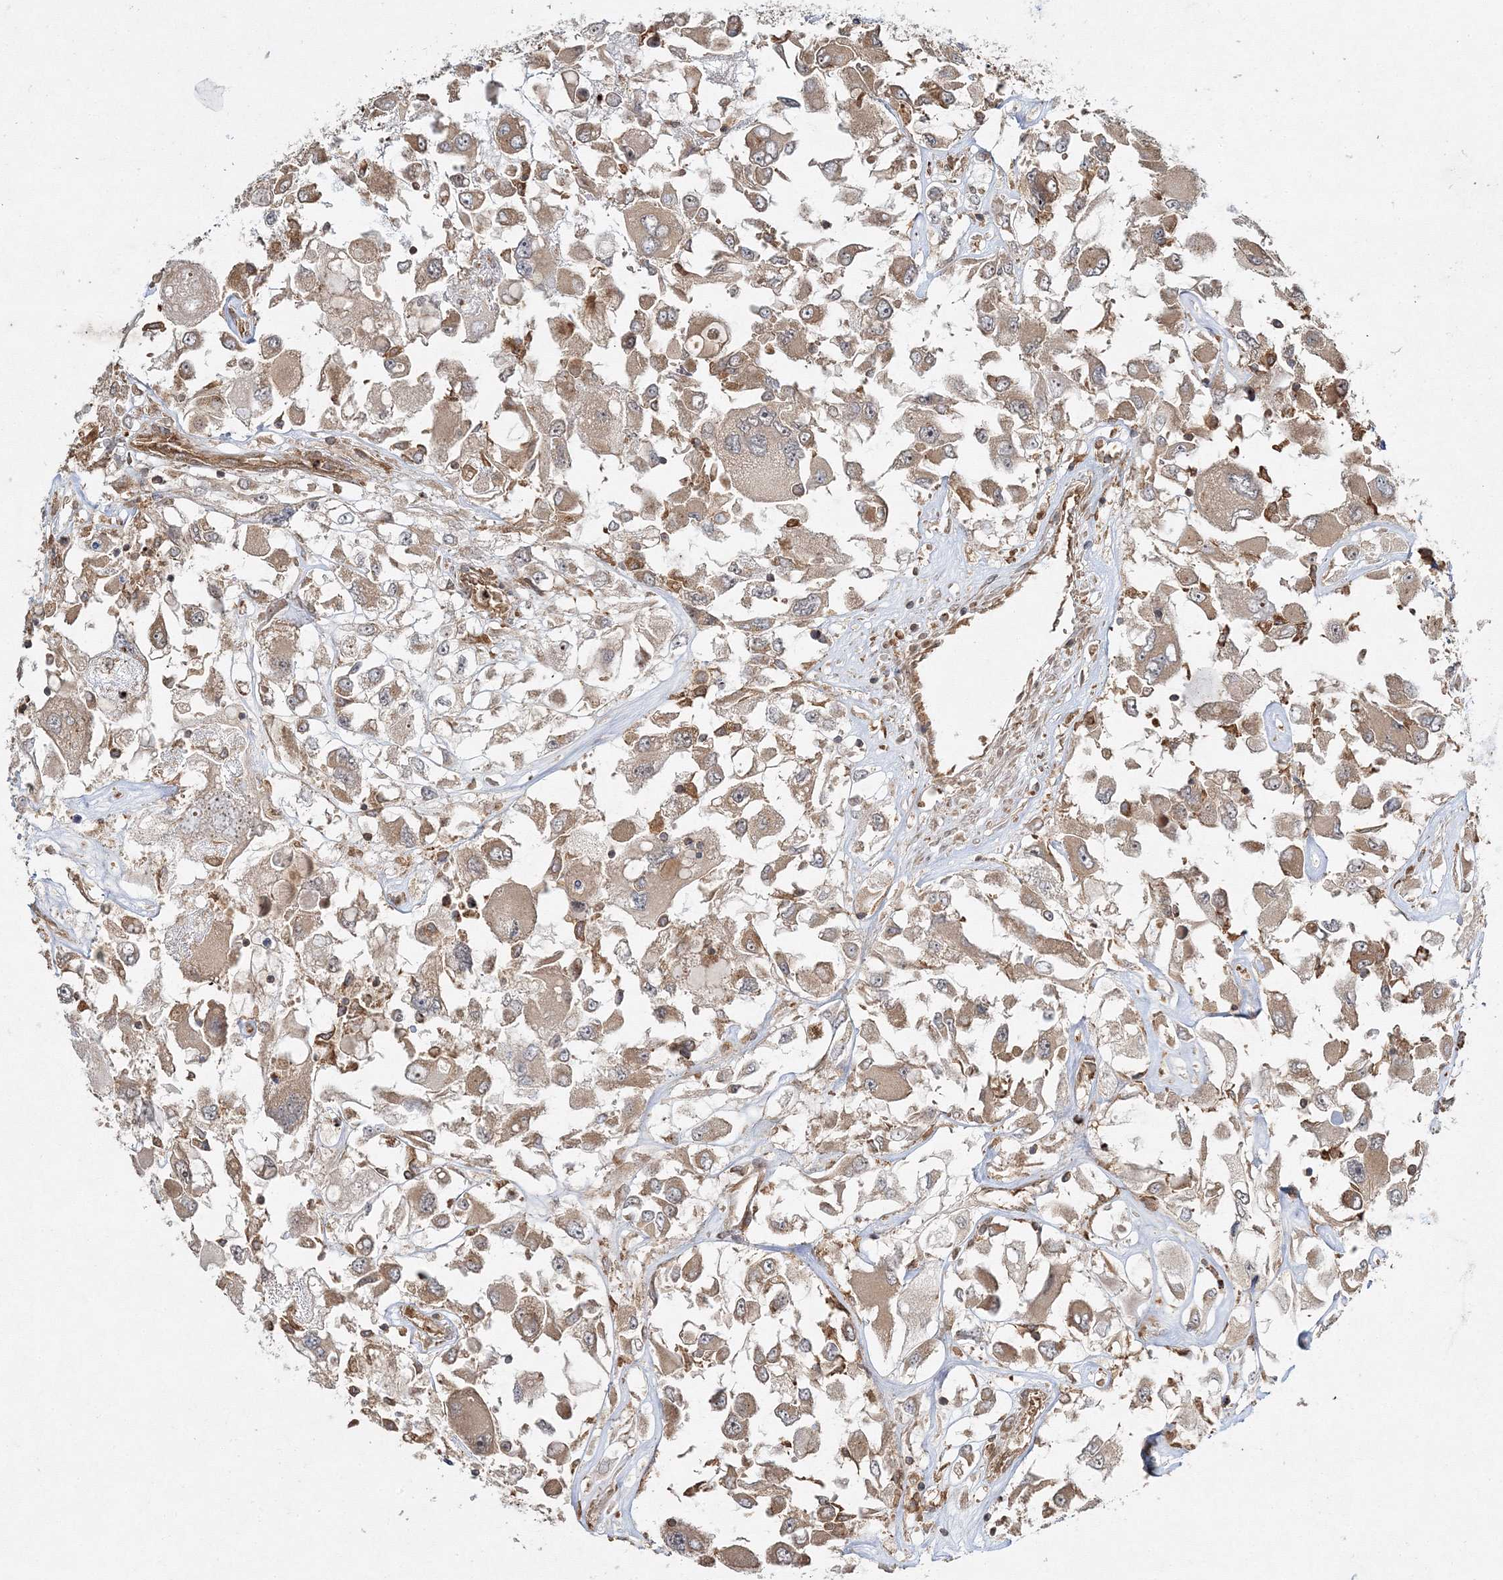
{"staining": {"intensity": "weak", "quantity": ">75%", "location": "cytoplasmic/membranous"}, "tissue": "renal cancer", "cell_type": "Tumor cells", "image_type": "cancer", "snomed": [{"axis": "morphology", "description": "Adenocarcinoma, NOS"}, {"axis": "topography", "description": "Kidney"}], "caption": "Immunohistochemistry (DAB) staining of renal cancer exhibits weak cytoplasmic/membranous protein expression in approximately >75% of tumor cells.", "gene": "WDR37", "patient": {"sex": "female", "age": 52}}